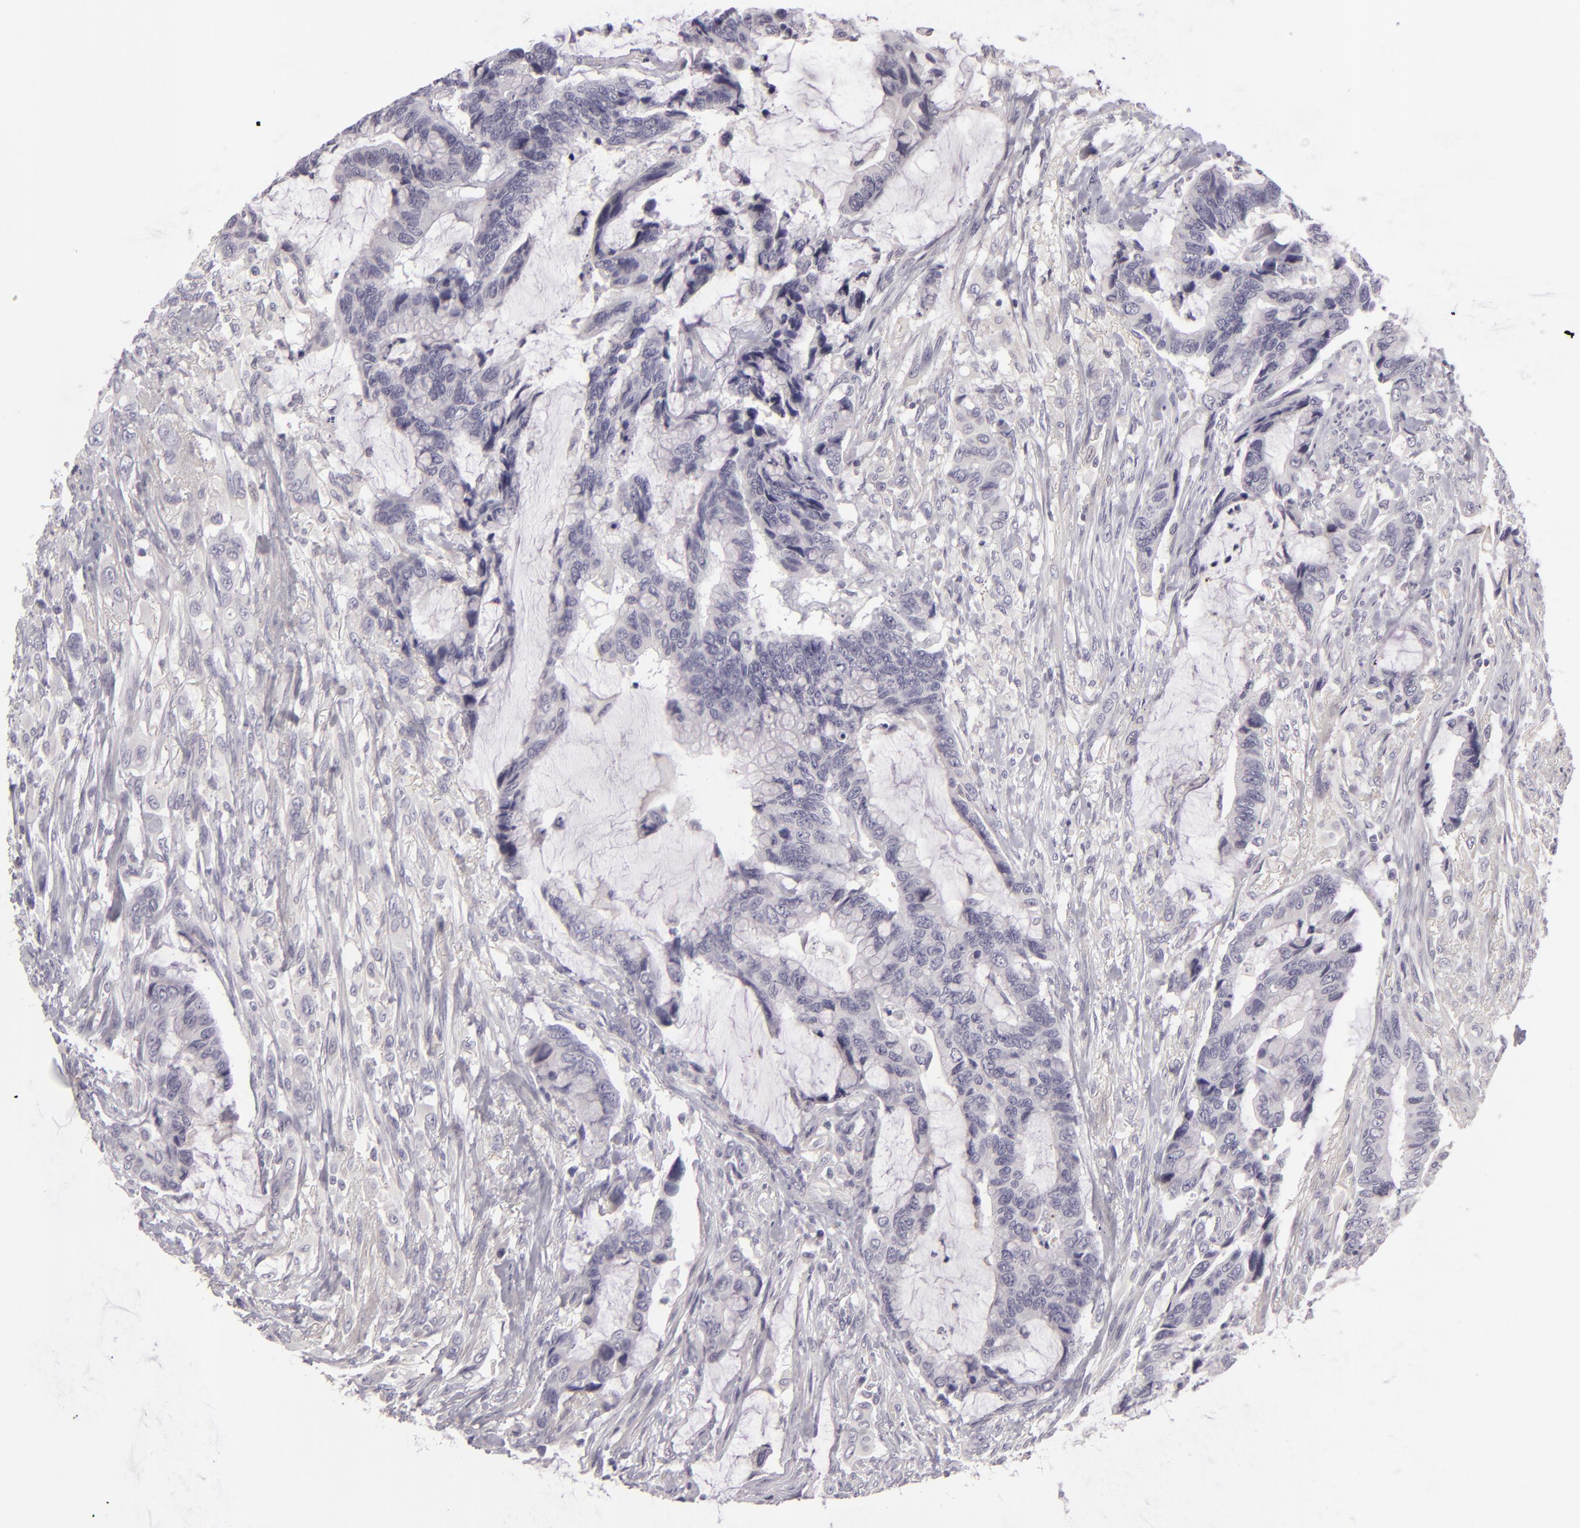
{"staining": {"intensity": "negative", "quantity": "none", "location": "none"}, "tissue": "colorectal cancer", "cell_type": "Tumor cells", "image_type": "cancer", "snomed": [{"axis": "morphology", "description": "Adenocarcinoma, NOS"}, {"axis": "topography", "description": "Rectum"}], "caption": "Micrograph shows no significant protein staining in tumor cells of colorectal adenocarcinoma. (DAB (3,3'-diaminobenzidine) IHC, high magnification).", "gene": "EGFL6", "patient": {"sex": "female", "age": 59}}